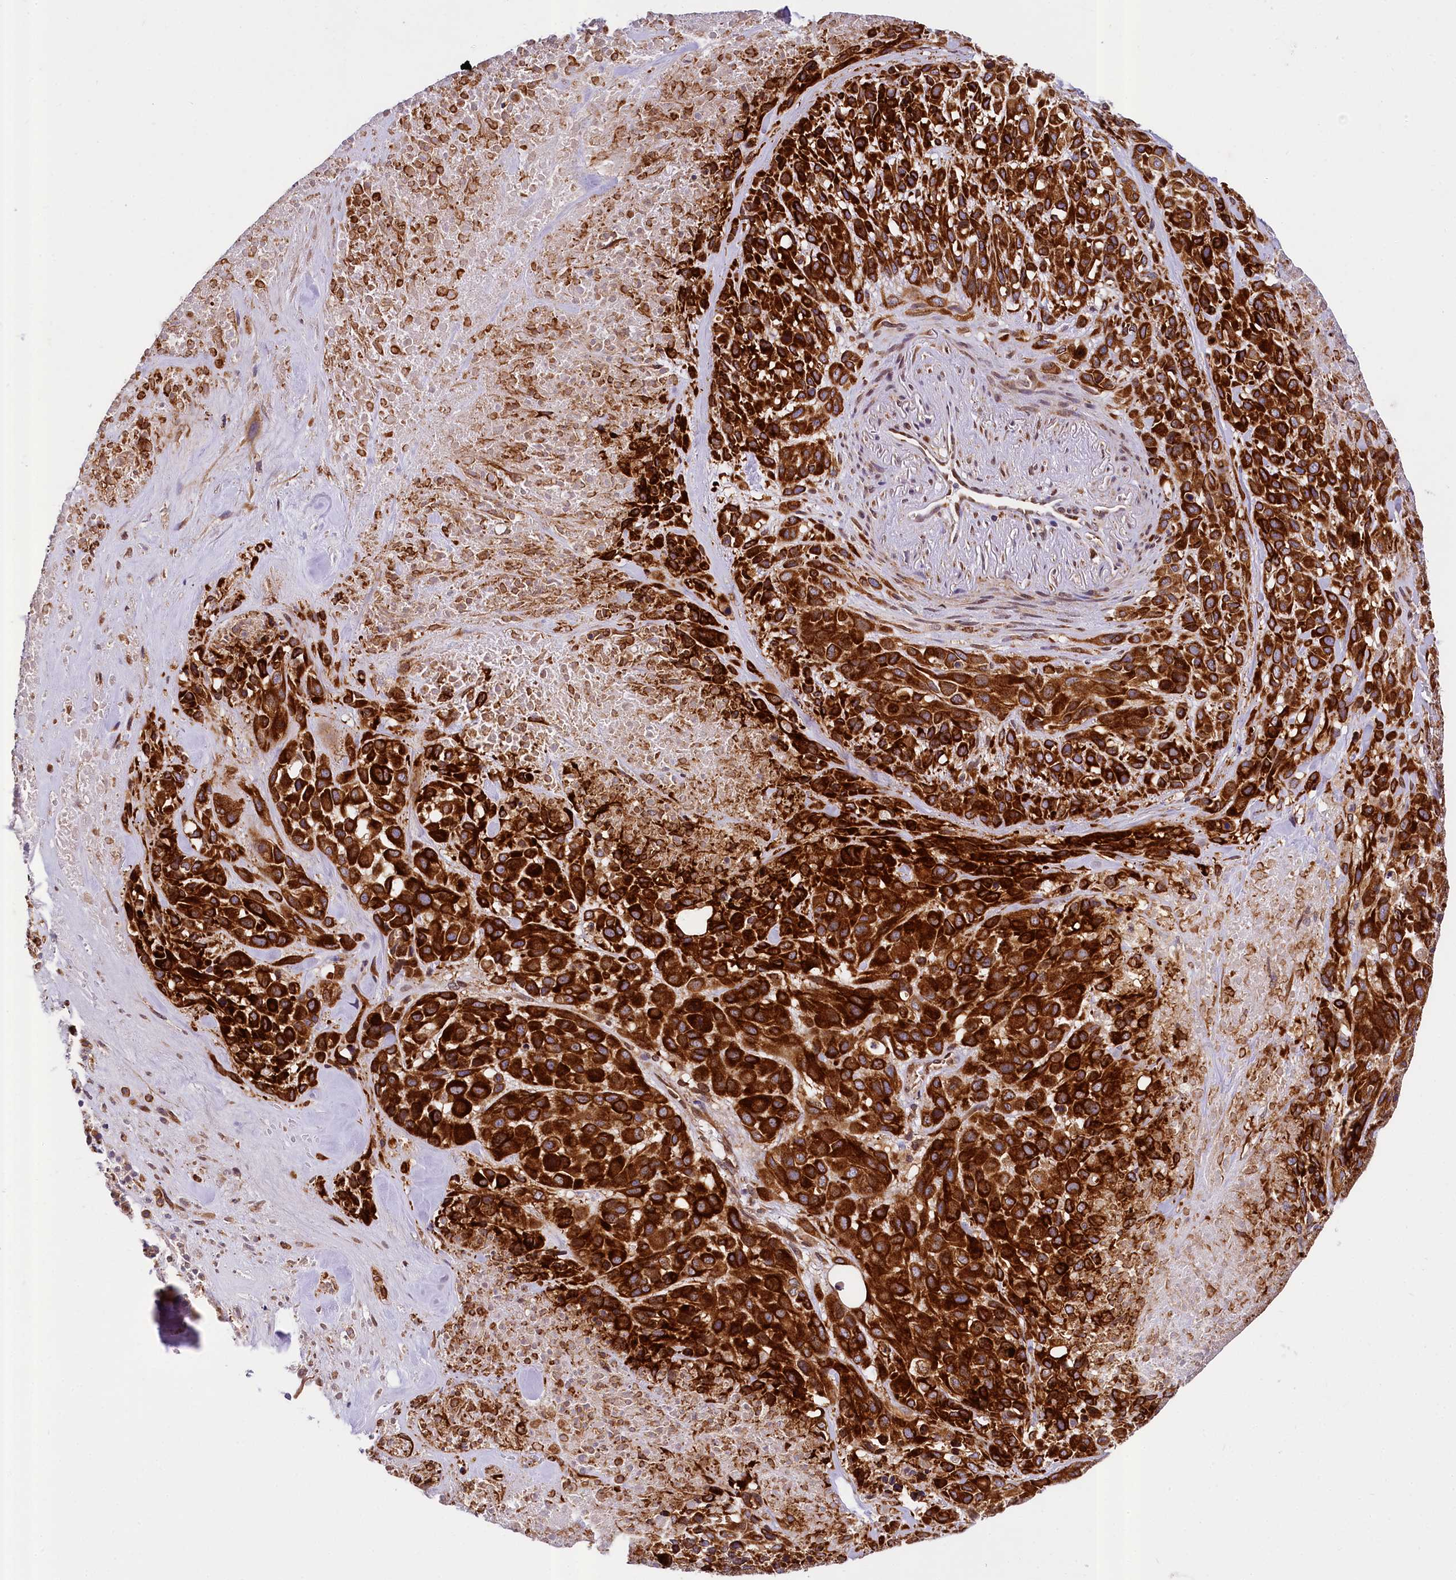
{"staining": {"intensity": "strong", "quantity": ">75%", "location": "cytoplasmic/membranous"}, "tissue": "melanoma", "cell_type": "Tumor cells", "image_type": "cancer", "snomed": [{"axis": "morphology", "description": "Malignant melanoma, Metastatic site"}, {"axis": "topography", "description": "Skin"}], "caption": "The immunohistochemical stain shows strong cytoplasmic/membranous staining in tumor cells of melanoma tissue. The protein of interest is shown in brown color, while the nuclei are stained blue.", "gene": "SUPV3L1", "patient": {"sex": "female", "age": 81}}